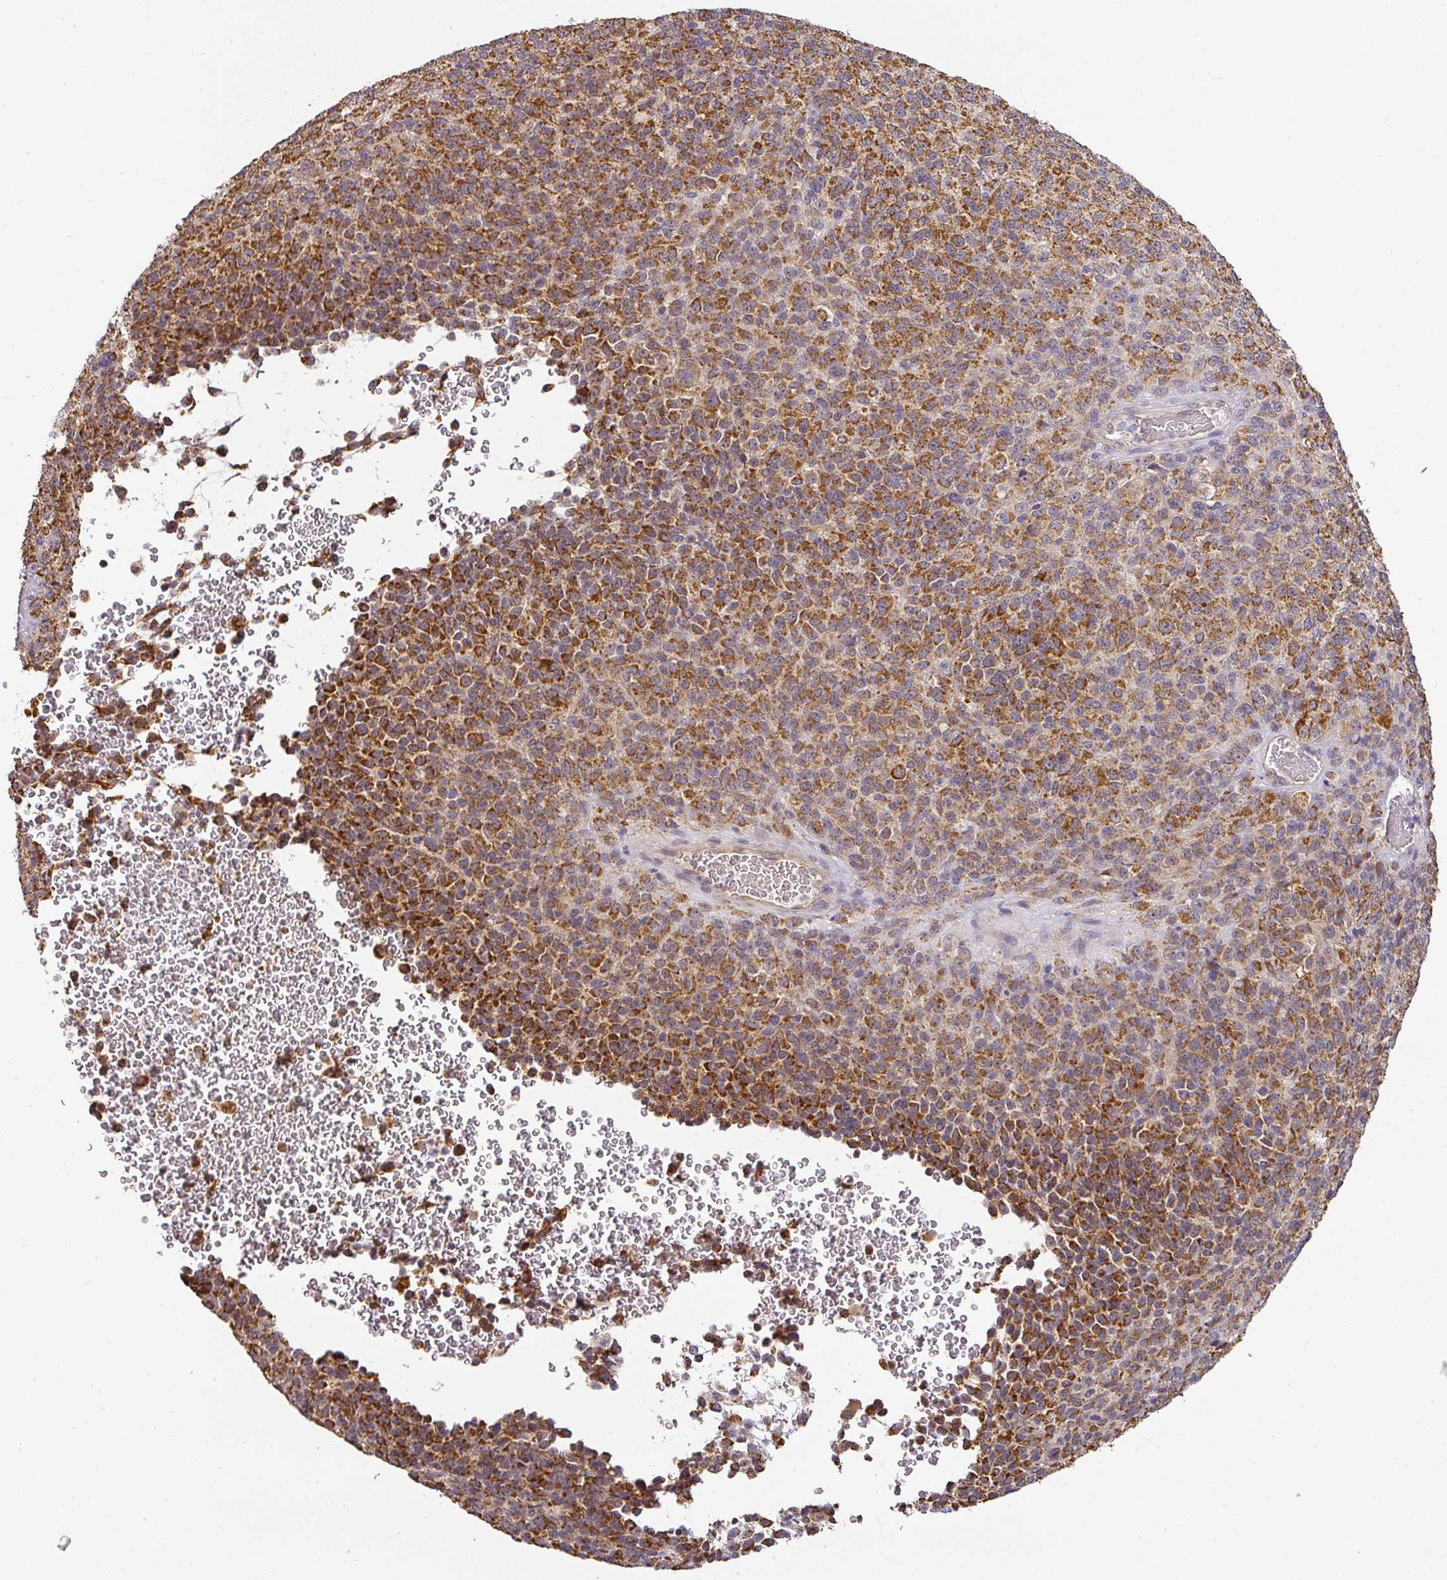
{"staining": {"intensity": "strong", "quantity": ">75%", "location": "cytoplasmic/membranous"}, "tissue": "melanoma", "cell_type": "Tumor cells", "image_type": "cancer", "snomed": [{"axis": "morphology", "description": "Malignant melanoma, Metastatic site"}, {"axis": "topography", "description": "Brain"}], "caption": "Melanoma stained with immunohistochemistry (IHC) displays strong cytoplasmic/membranous expression in about >75% of tumor cells.", "gene": "MYOM2", "patient": {"sex": "female", "age": 56}}